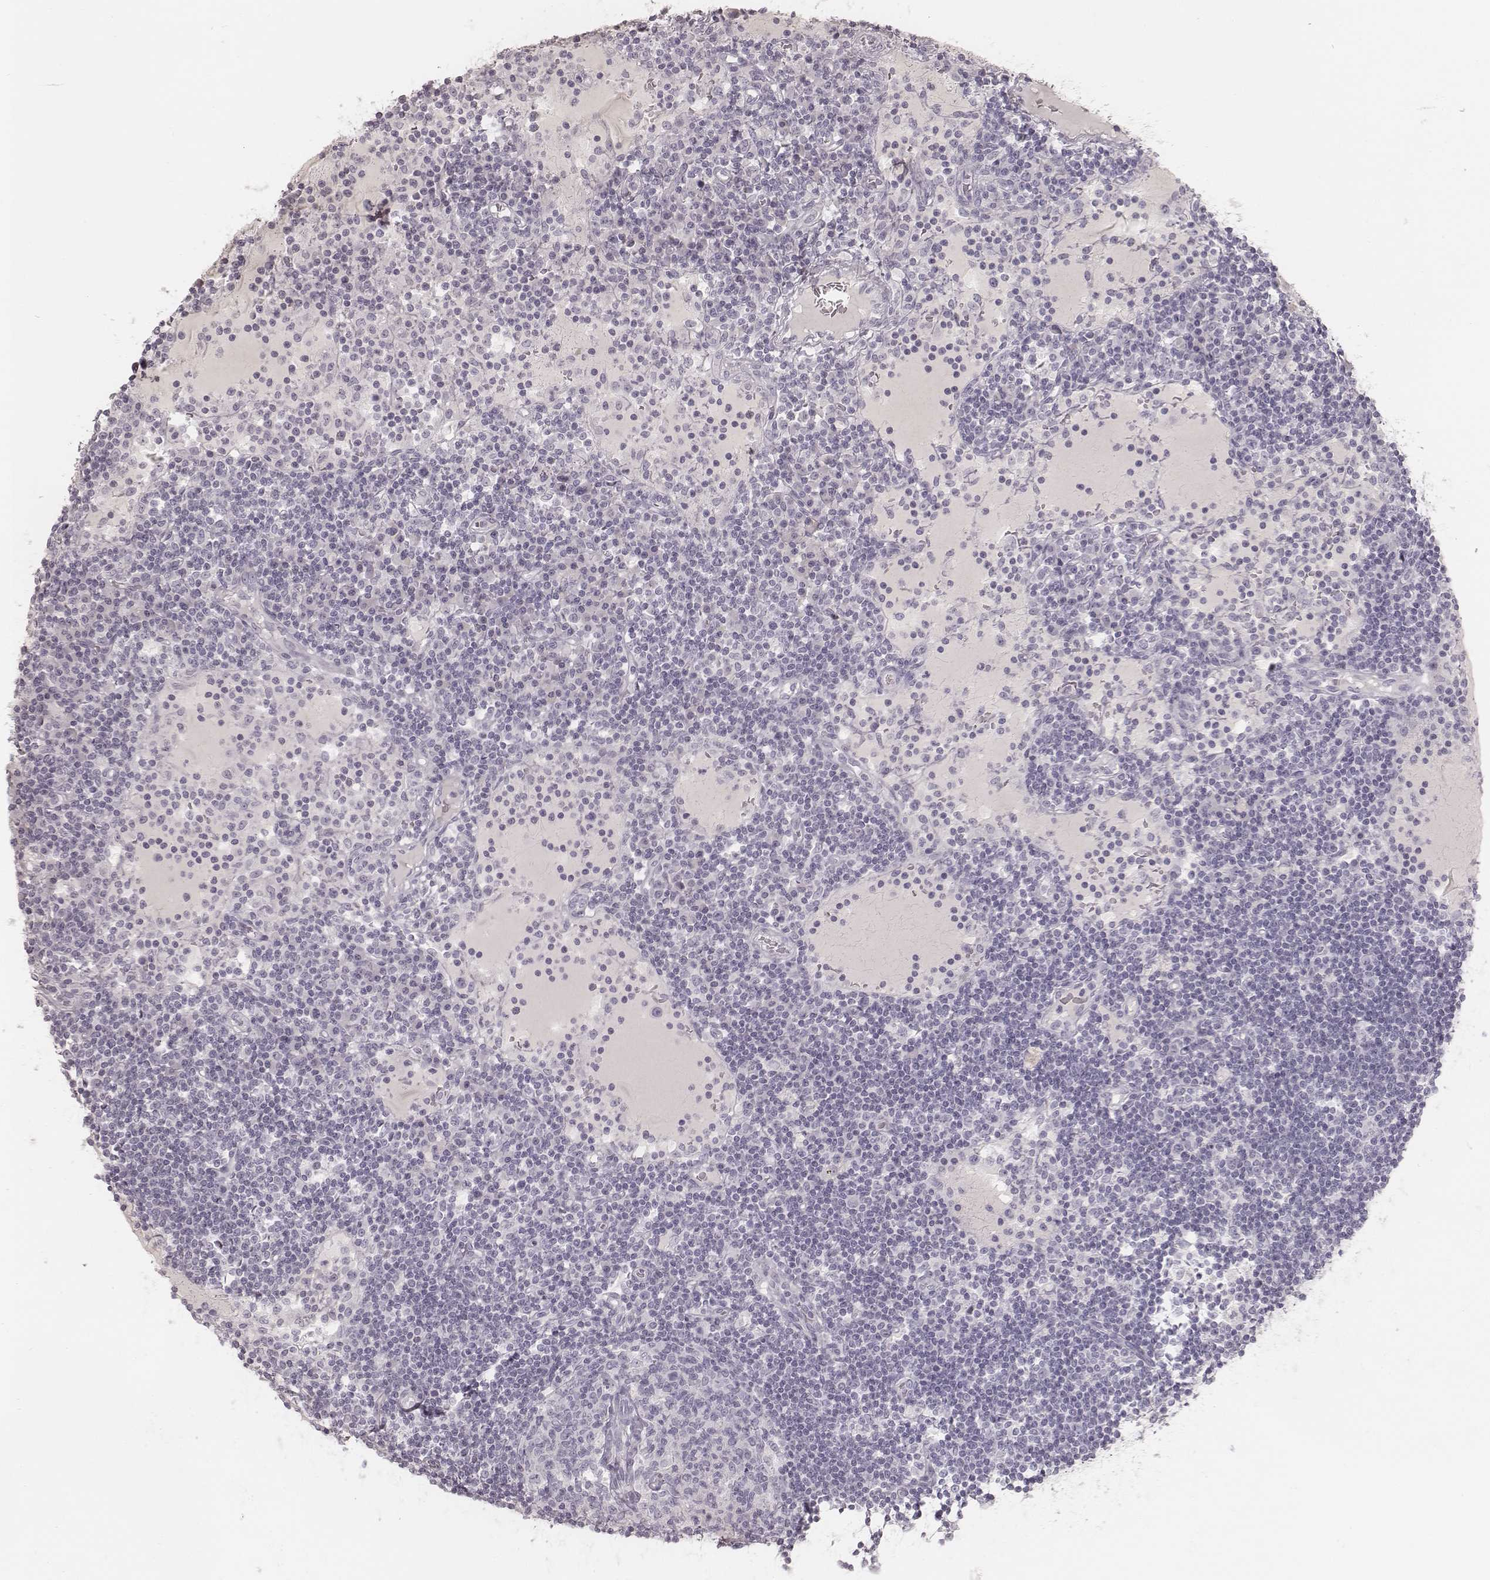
{"staining": {"intensity": "negative", "quantity": "none", "location": "none"}, "tissue": "lymph node", "cell_type": "Germinal center cells", "image_type": "normal", "snomed": [{"axis": "morphology", "description": "Normal tissue, NOS"}, {"axis": "topography", "description": "Lymph node"}], "caption": "Immunohistochemistry (IHC) micrograph of unremarkable lymph node: human lymph node stained with DAB demonstrates no significant protein expression in germinal center cells.", "gene": "KRT31", "patient": {"sex": "female", "age": 72}}